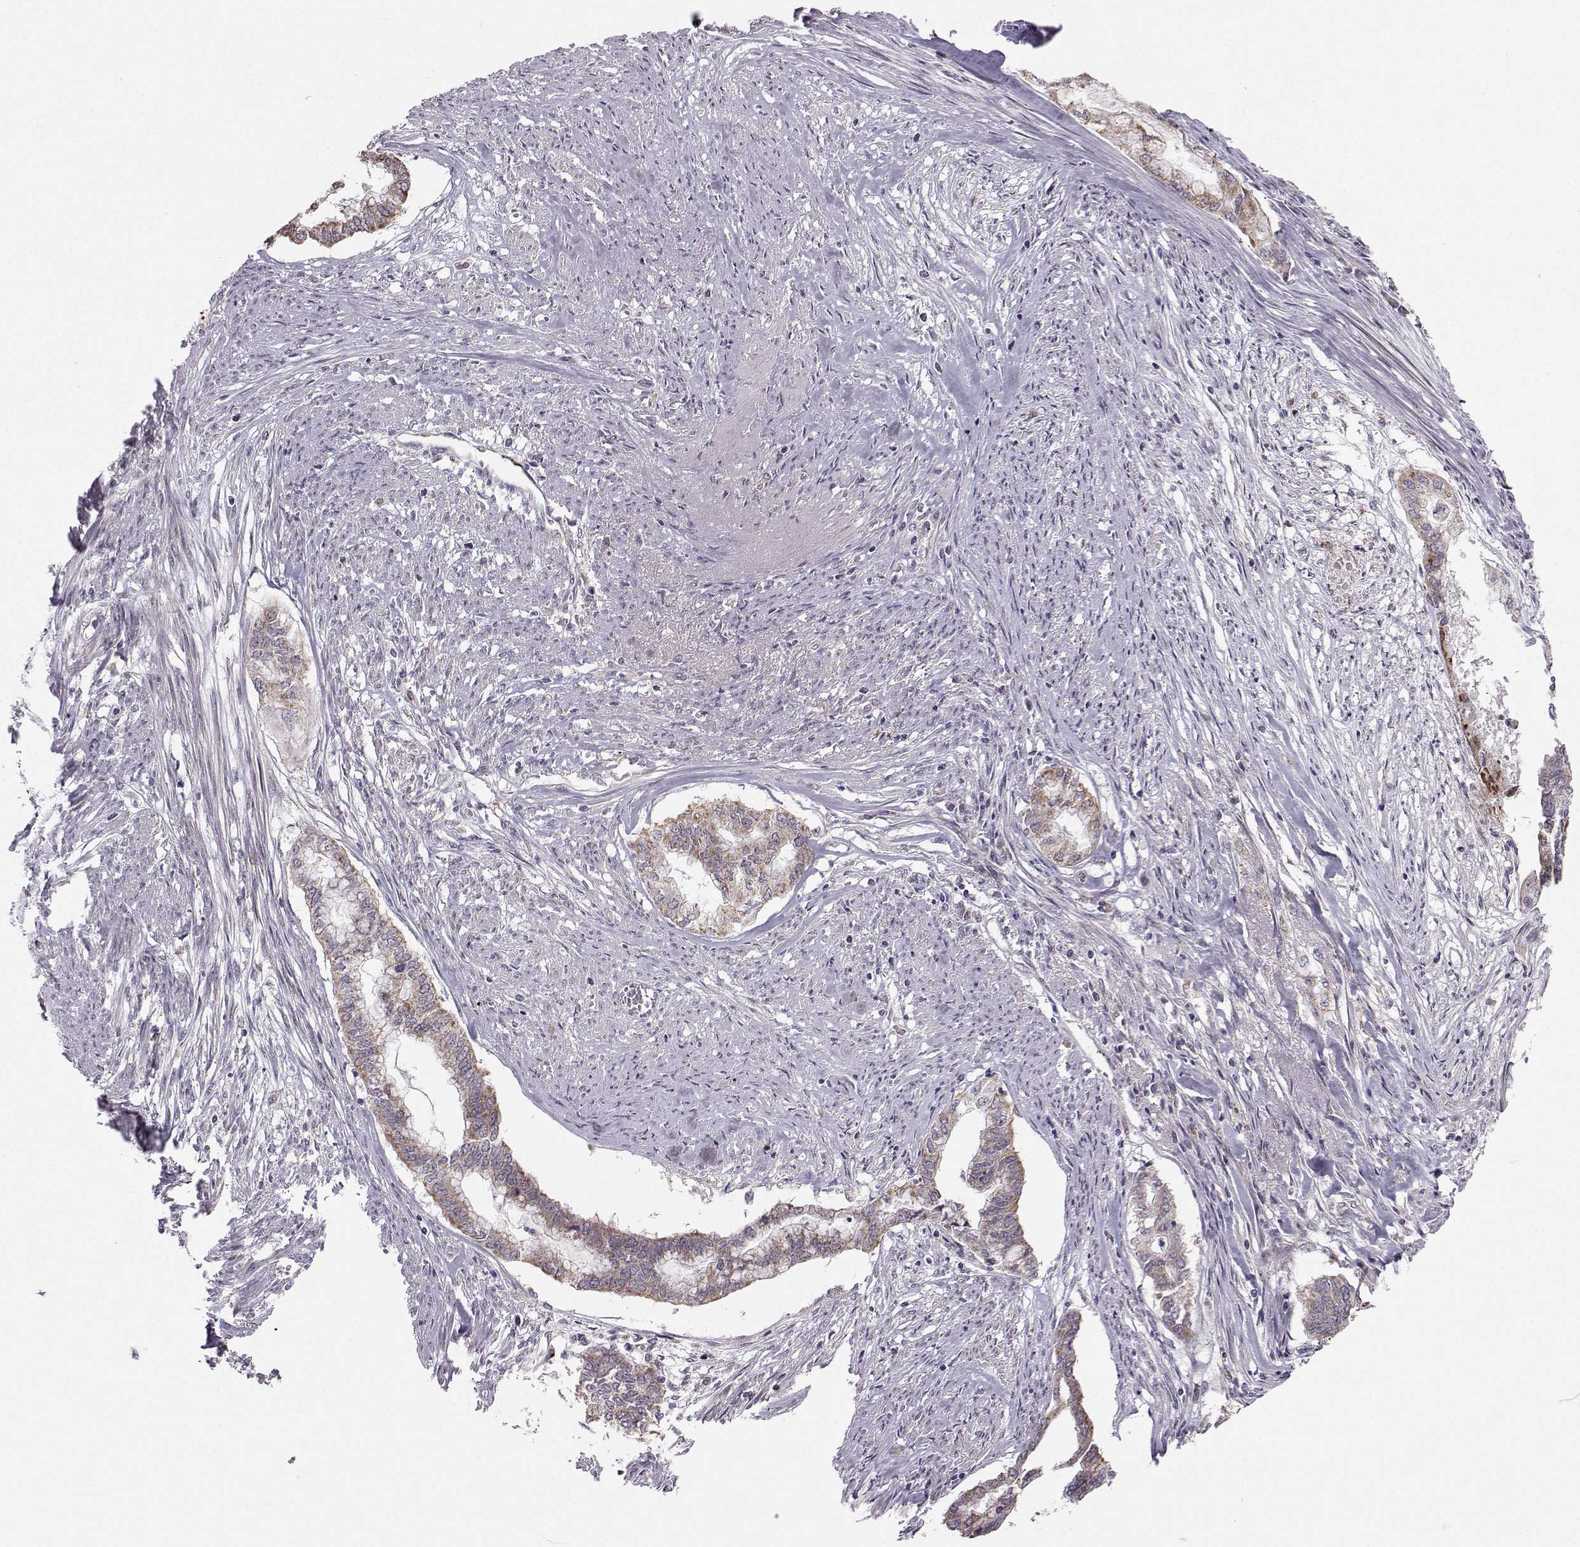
{"staining": {"intensity": "moderate", "quantity": "25%-75%", "location": "cytoplasmic/membranous"}, "tissue": "endometrial cancer", "cell_type": "Tumor cells", "image_type": "cancer", "snomed": [{"axis": "morphology", "description": "Adenocarcinoma, NOS"}, {"axis": "topography", "description": "Endometrium"}], "caption": "About 25%-75% of tumor cells in endometrial cancer (adenocarcinoma) demonstrate moderate cytoplasmic/membranous protein expression as visualized by brown immunohistochemical staining.", "gene": "NECAB3", "patient": {"sex": "female", "age": 79}}